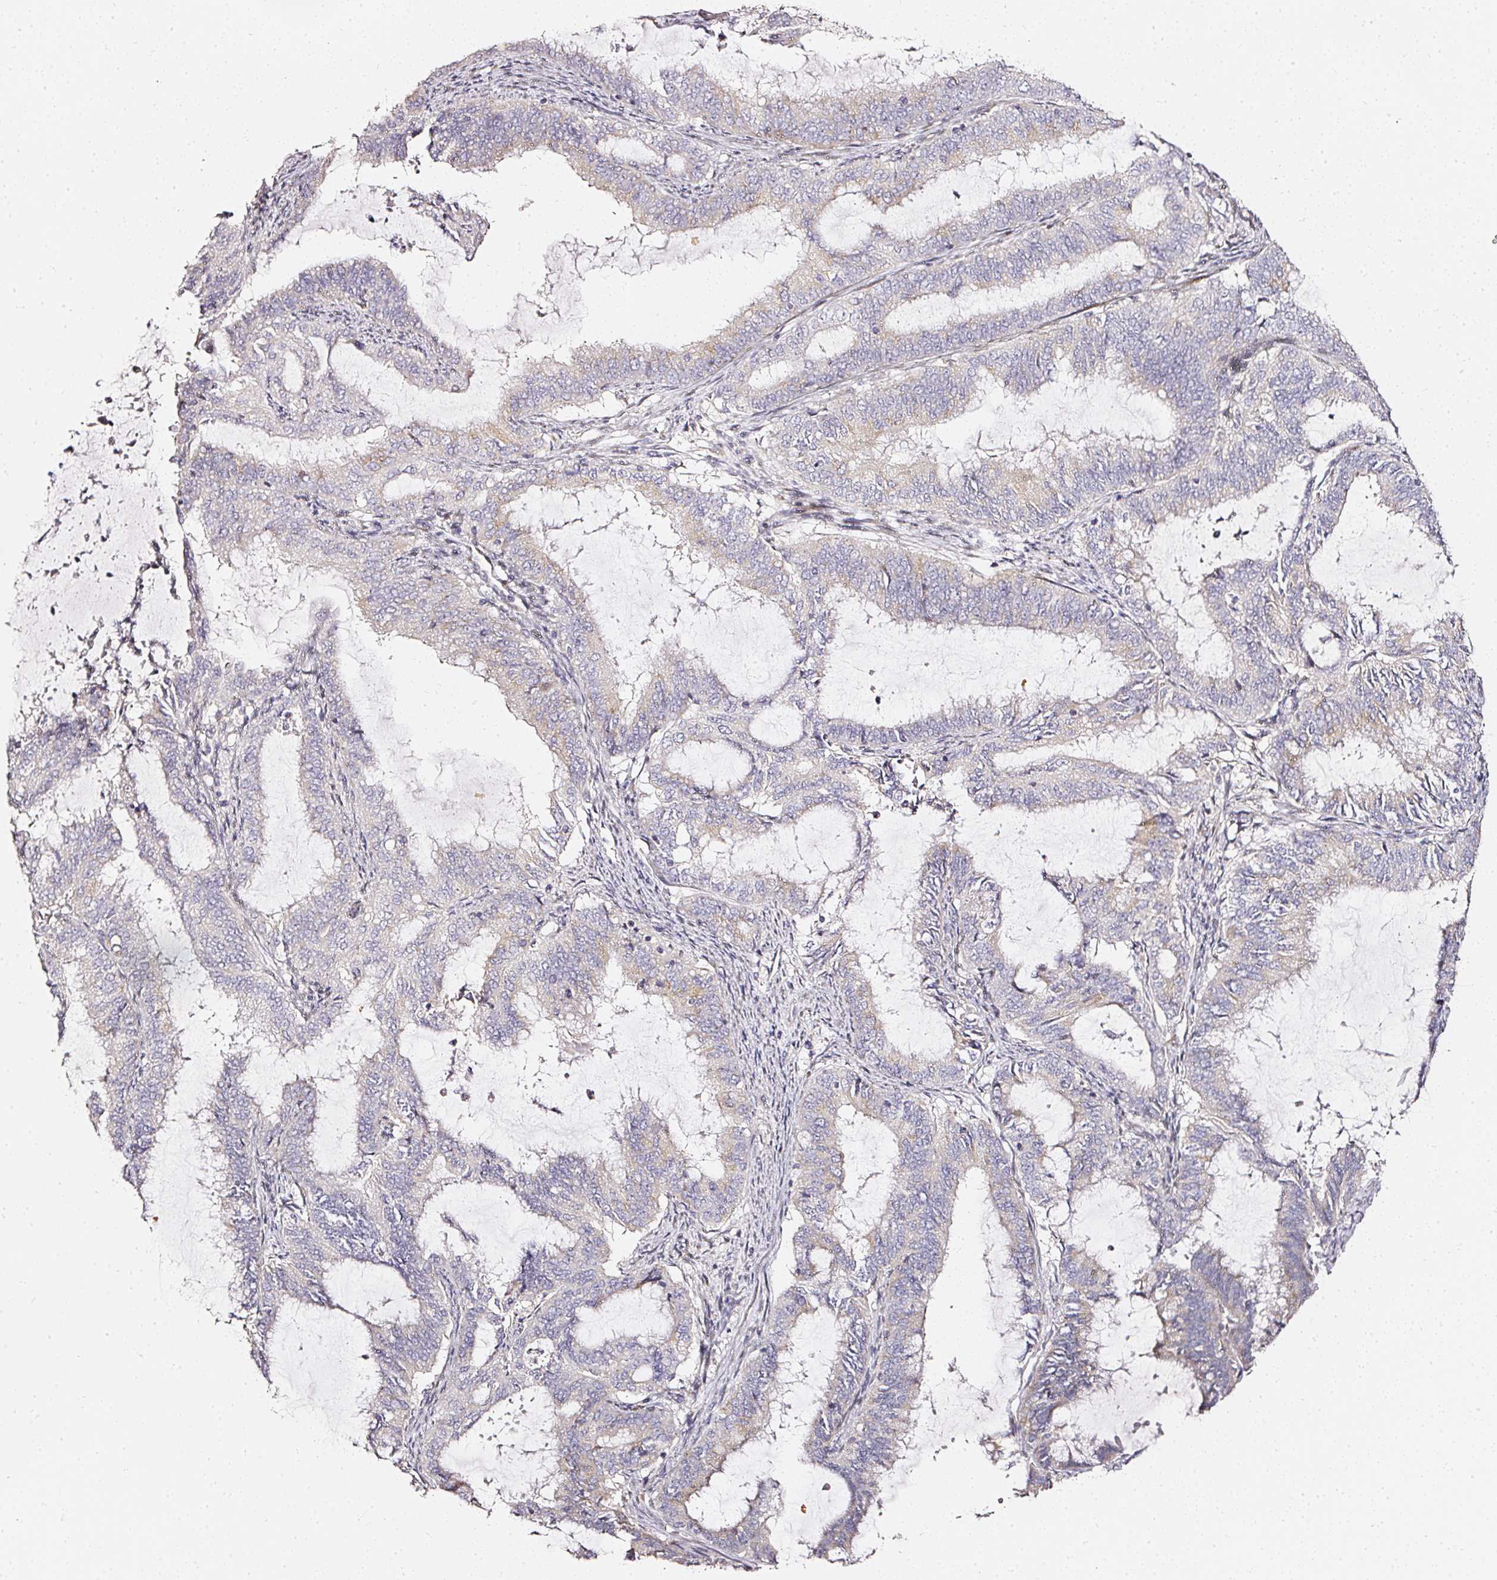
{"staining": {"intensity": "negative", "quantity": "none", "location": "none"}, "tissue": "endometrial cancer", "cell_type": "Tumor cells", "image_type": "cancer", "snomed": [{"axis": "morphology", "description": "Adenocarcinoma, NOS"}, {"axis": "topography", "description": "Endometrium"}], "caption": "Immunohistochemical staining of human endometrial cancer shows no significant expression in tumor cells. (DAB immunohistochemistry, high magnification).", "gene": "NTRK1", "patient": {"sex": "female", "age": 51}}